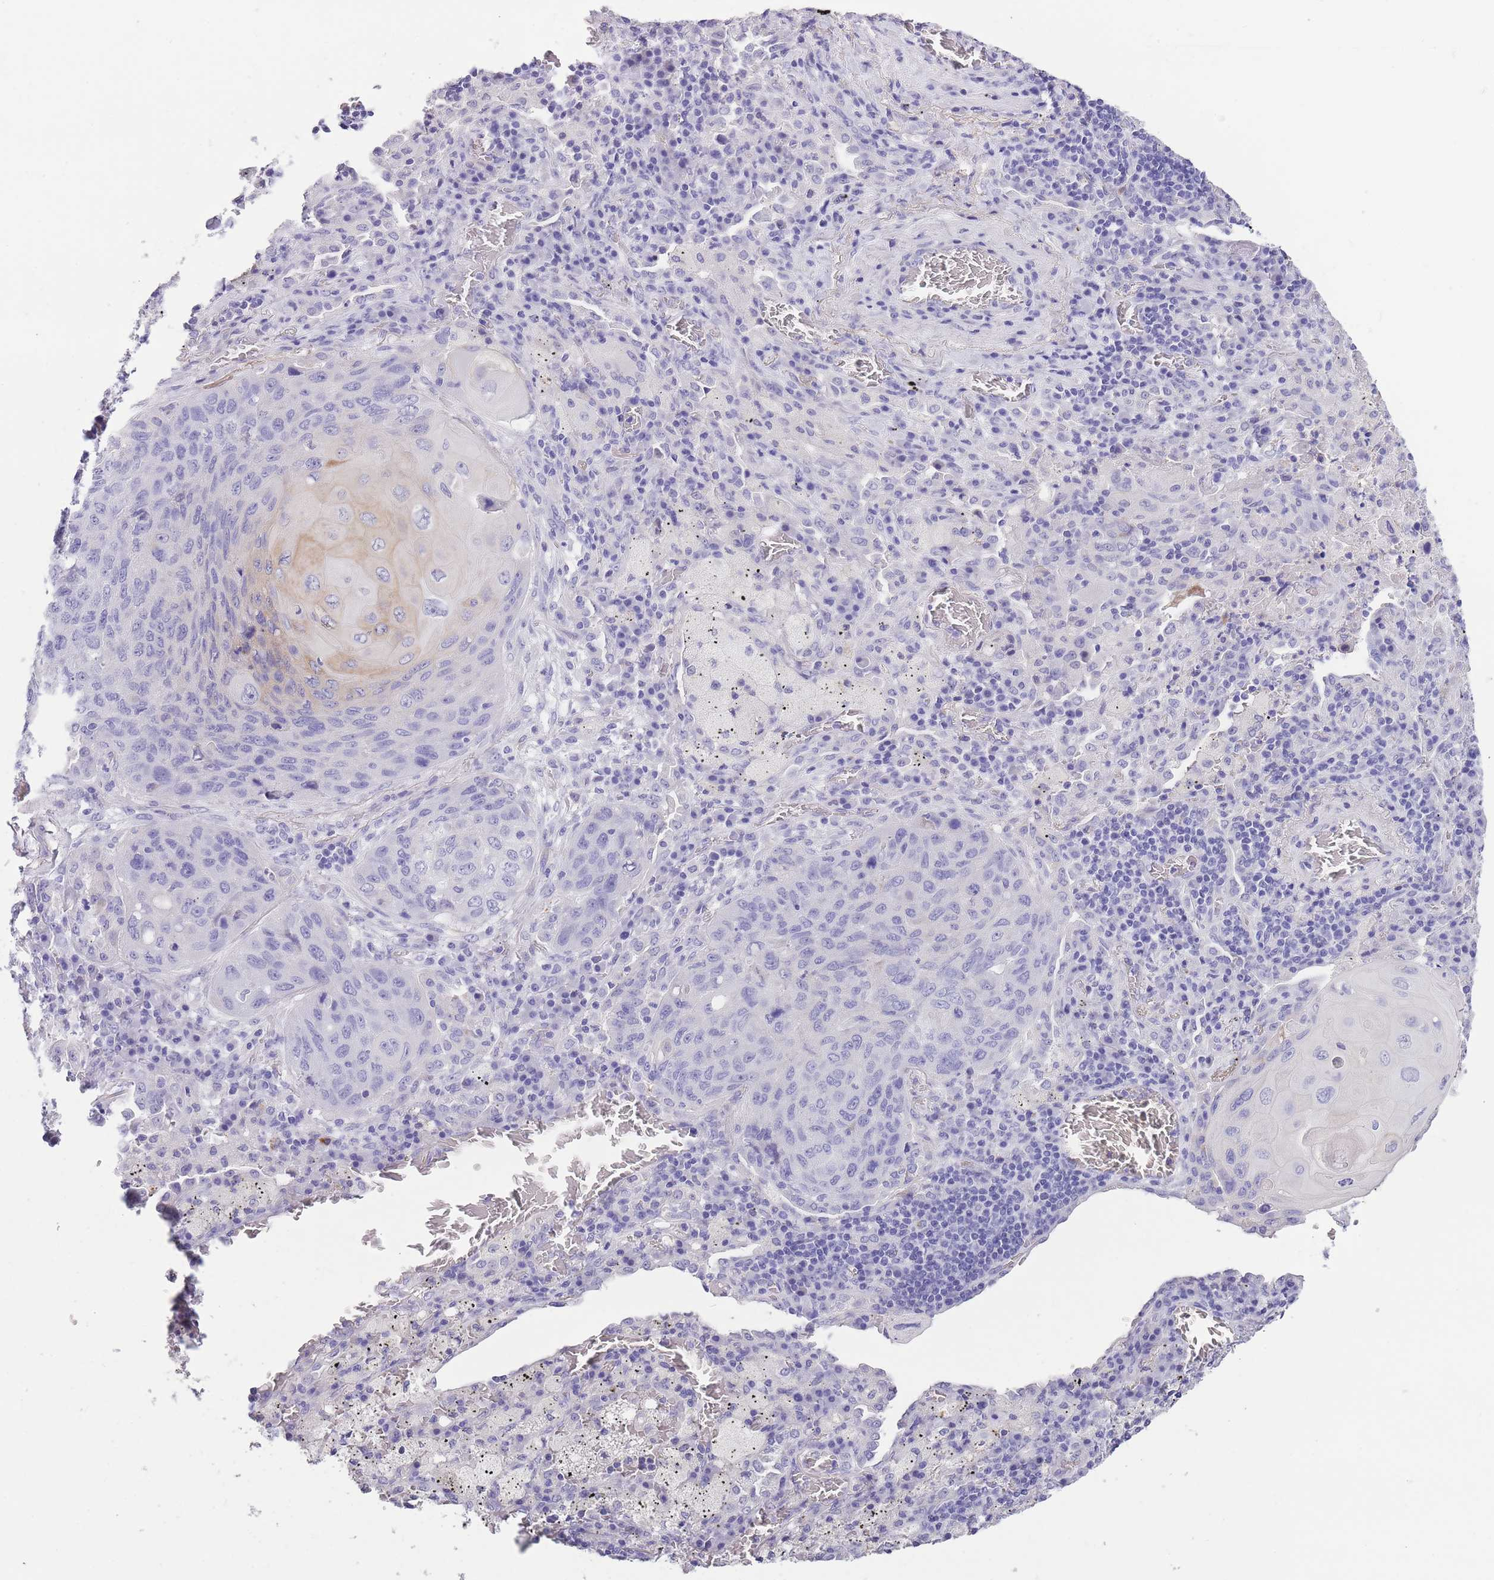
{"staining": {"intensity": "moderate", "quantity": "<25%", "location": "cytoplasmic/membranous"}, "tissue": "lung cancer", "cell_type": "Tumor cells", "image_type": "cancer", "snomed": [{"axis": "morphology", "description": "Squamous cell carcinoma, NOS"}, {"axis": "topography", "description": "Lung"}], "caption": "High-power microscopy captured an immunohistochemistry histopathology image of squamous cell carcinoma (lung), revealing moderate cytoplasmic/membranous positivity in about <25% of tumor cells.", "gene": "RAI2", "patient": {"sex": "female", "age": 63}}